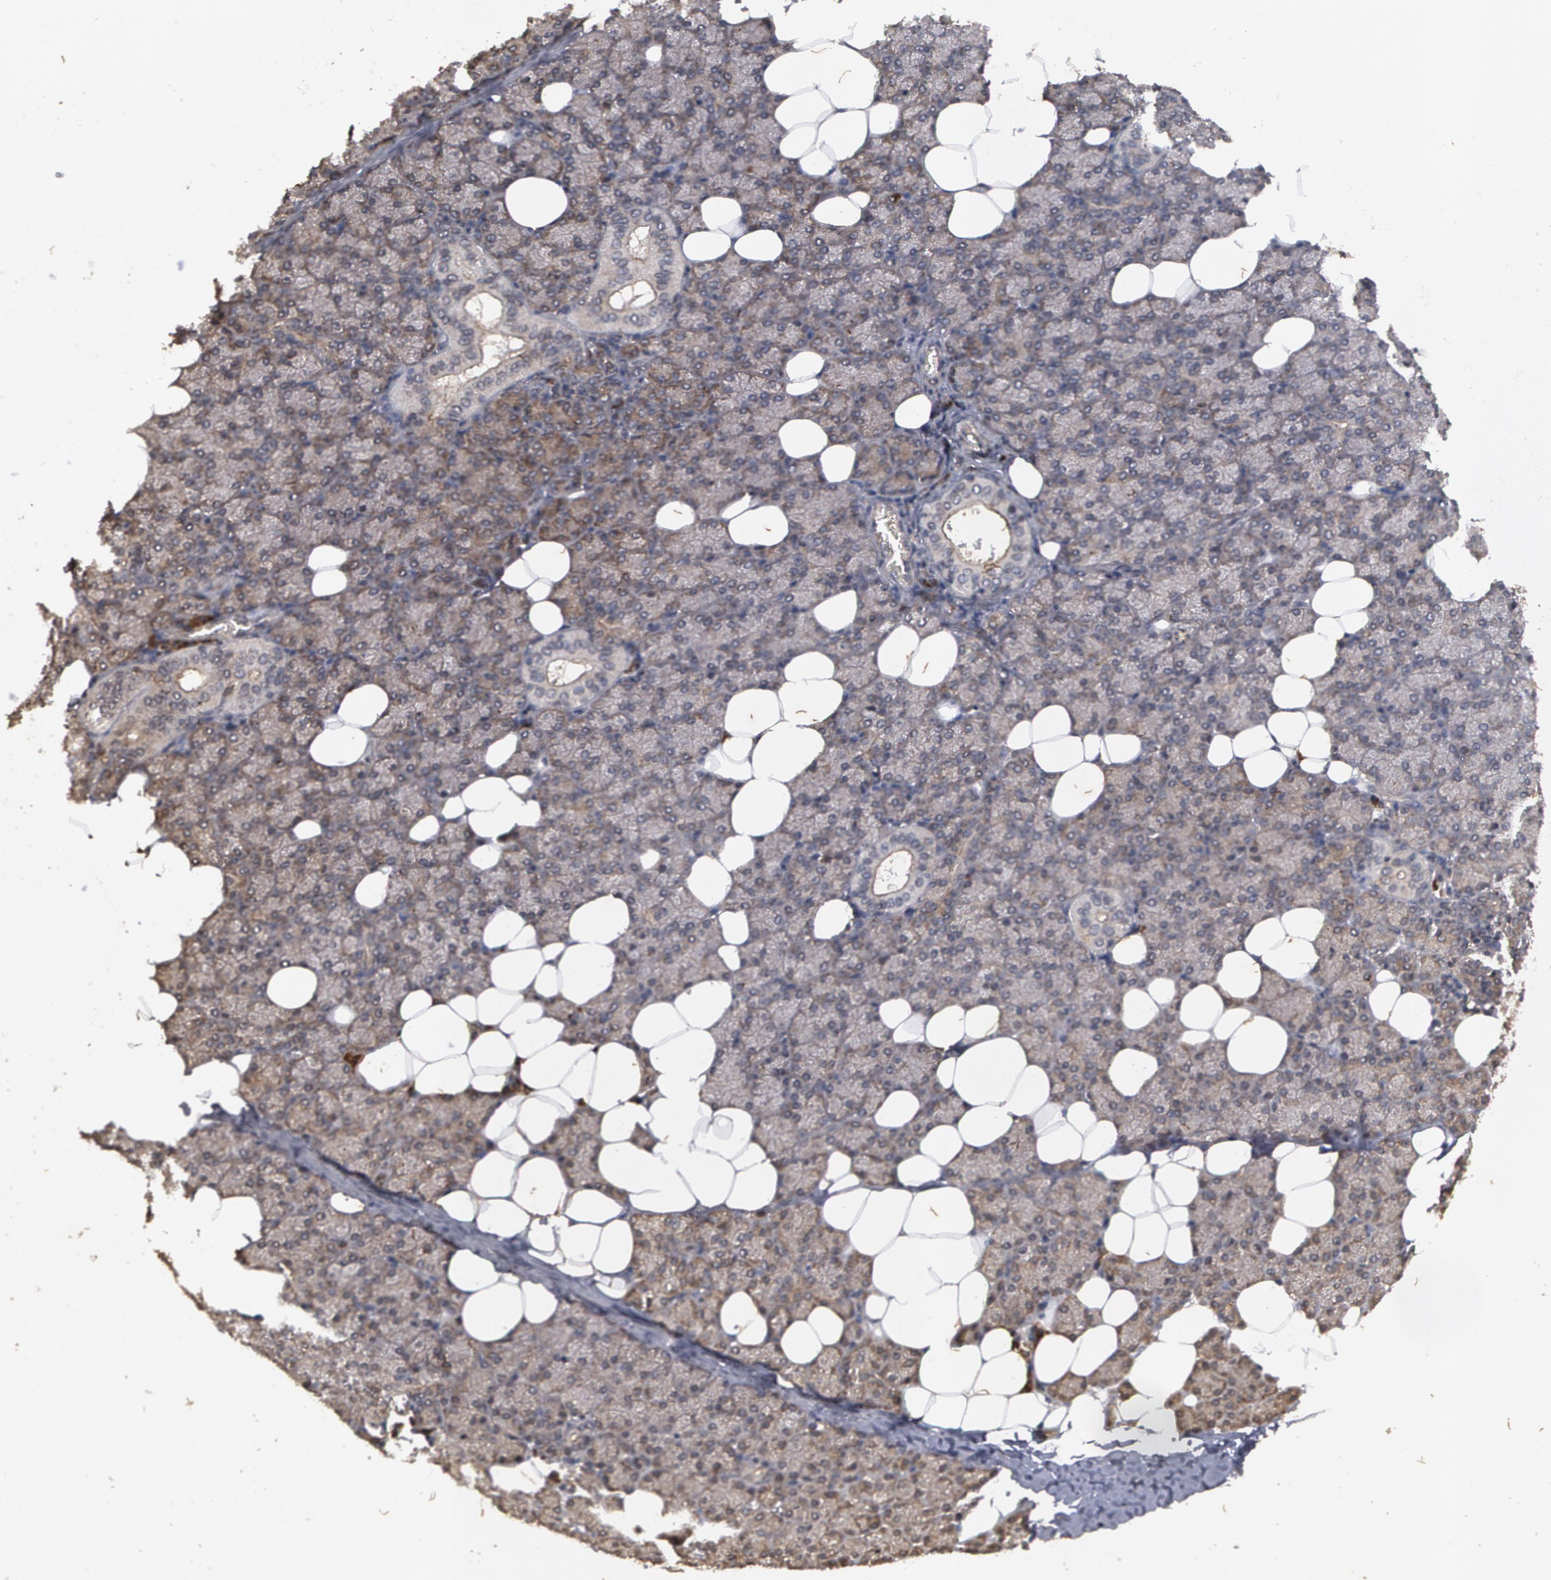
{"staining": {"intensity": "negative", "quantity": "none", "location": "none"}, "tissue": "salivary gland", "cell_type": "Glandular cells", "image_type": "normal", "snomed": [{"axis": "morphology", "description": "Normal tissue, NOS"}, {"axis": "topography", "description": "Lymph node"}, {"axis": "topography", "description": "Salivary gland"}], "caption": "IHC image of normal human salivary gland stained for a protein (brown), which shows no staining in glandular cells.", "gene": "CALR", "patient": {"sex": "male", "age": 8}}